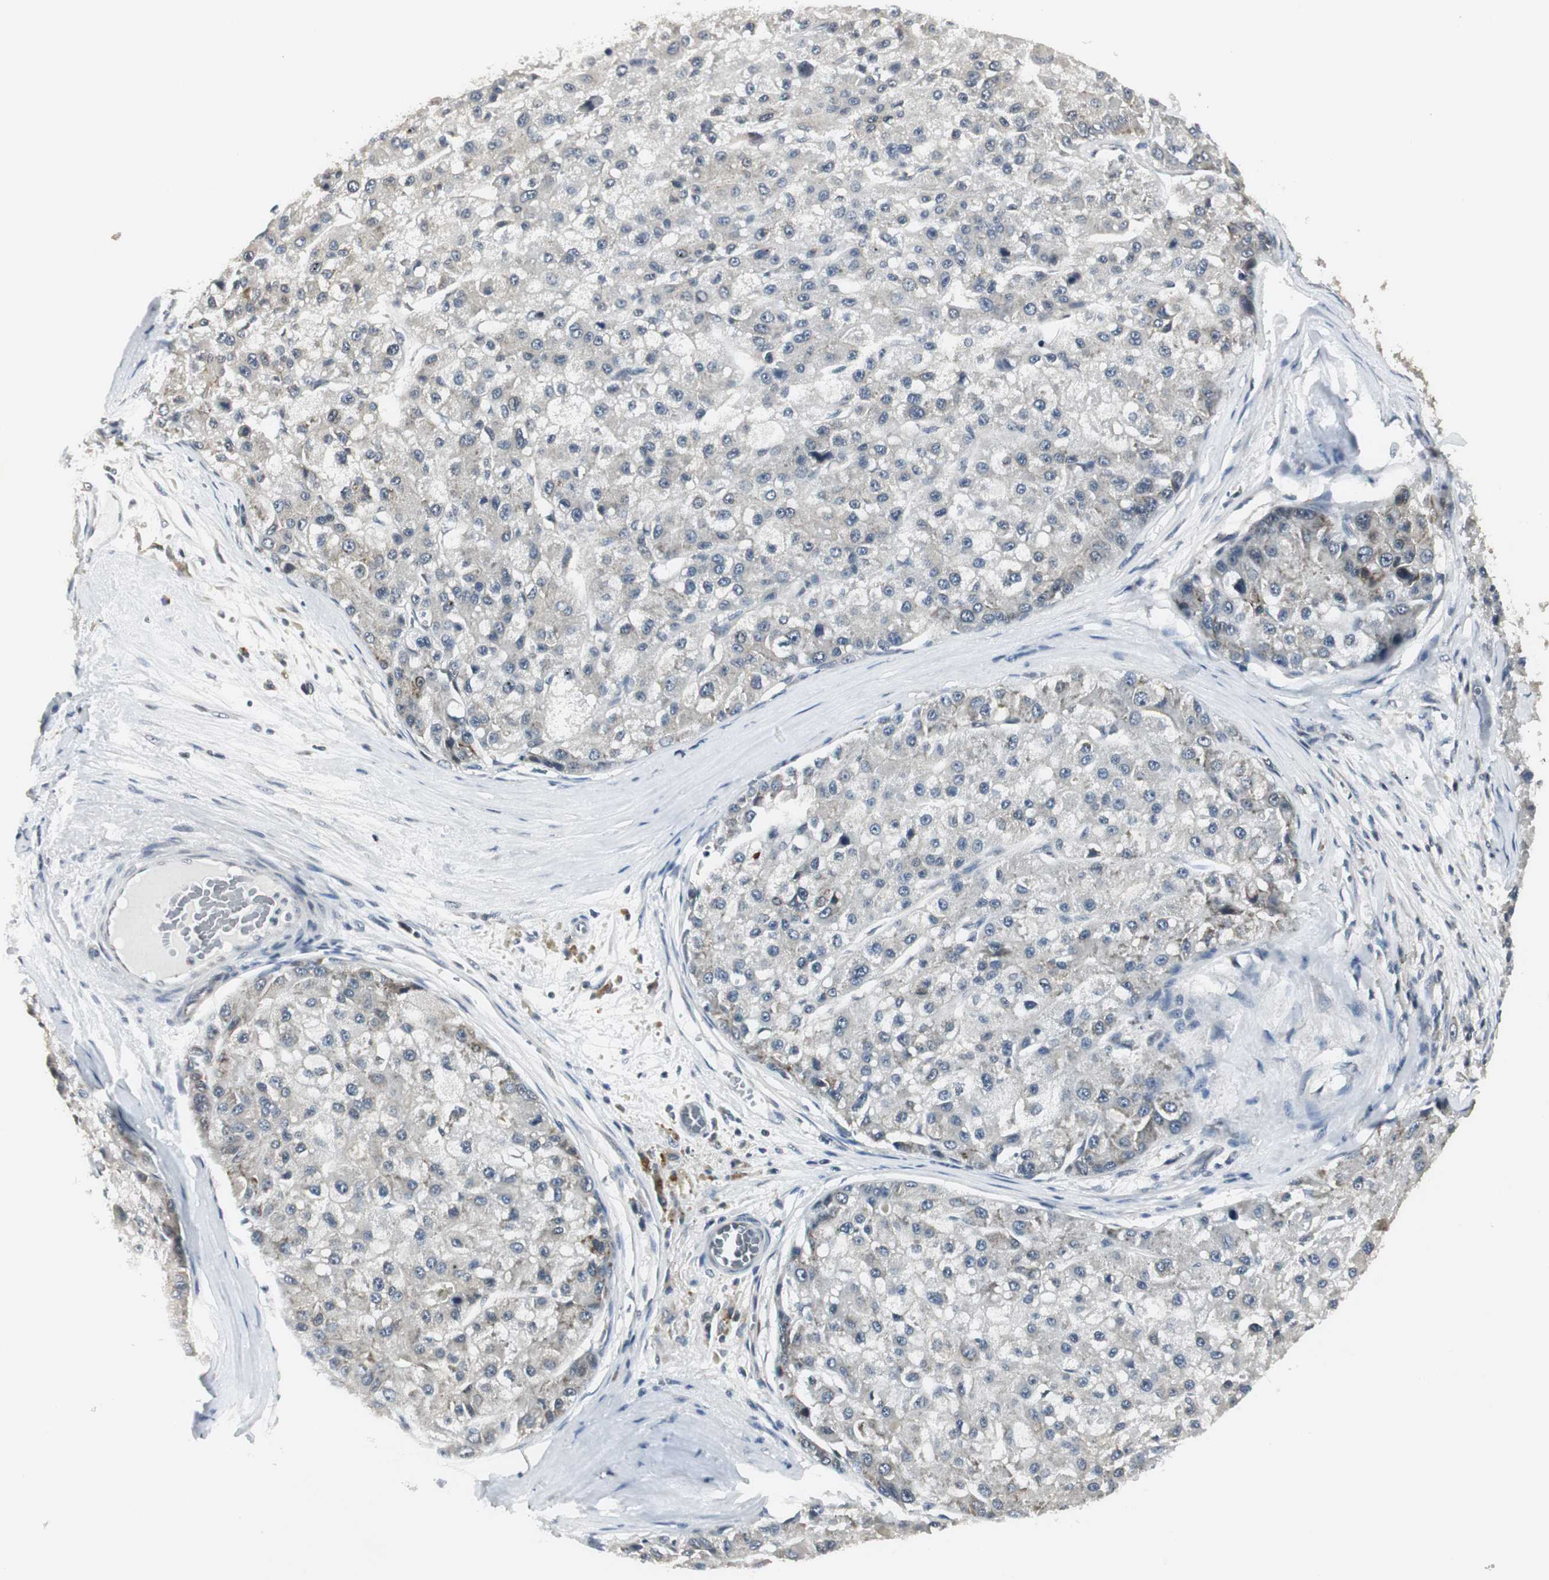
{"staining": {"intensity": "moderate", "quantity": "<25%", "location": "cytoplasmic/membranous"}, "tissue": "liver cancer", "cell_type": "Tumor cells", "image_type": "cancer", "snomed": [{"axis": "morphology", "description": "Carcinoma, Hepatocellular, NOS"}, {"axis": "topography", "description": "Liver"}], "caption": "Moderate cytoplasmic/membranous protein expression is appreciated in approximately <25% of tumor cells in liver cancer (hepatocellular carcinoma). The protein of interest is shown in brown color, while the nuclei are stained blue.", "gene": "CCT5", "patient": {"sex": "male", "age": 80}}